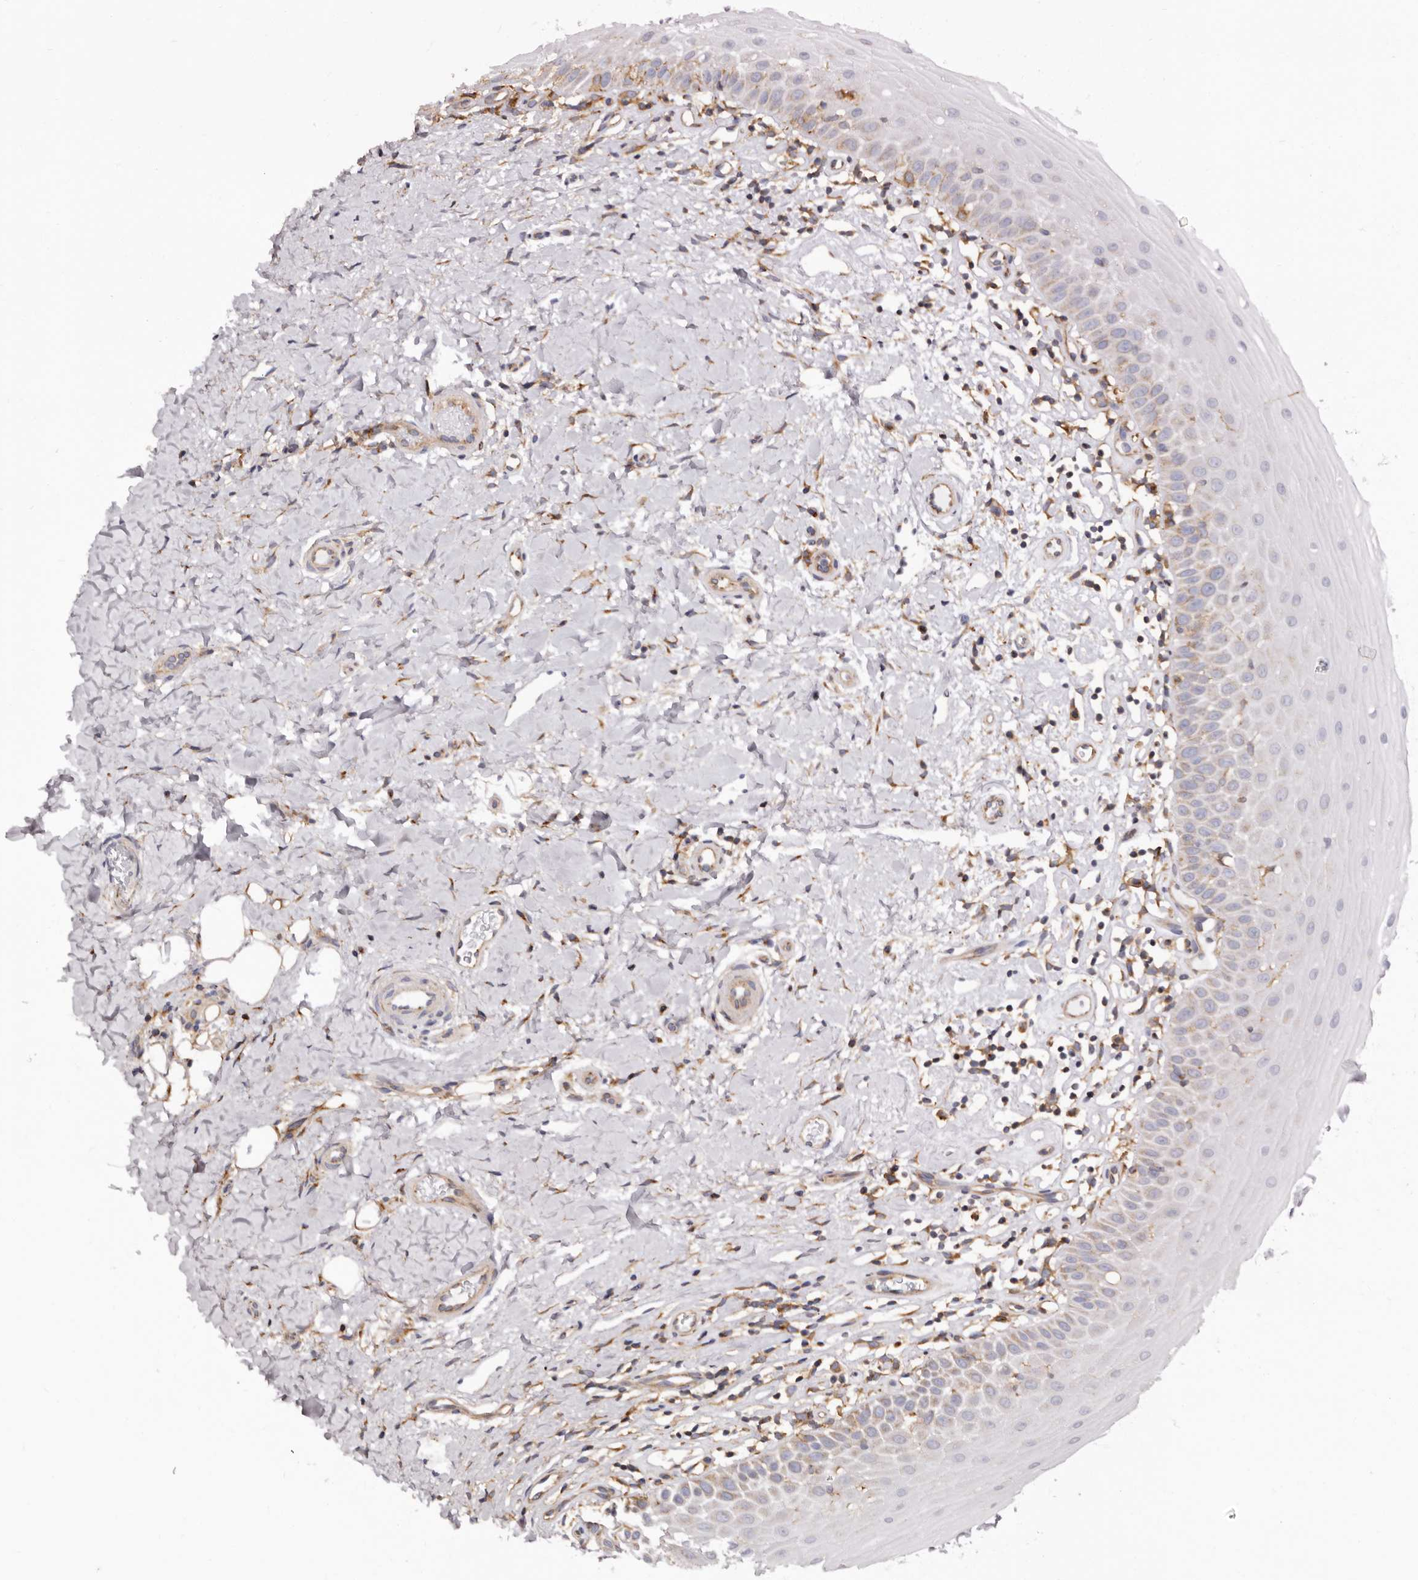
{"staining": {"intensity": "weak", "quantity": "<25%", "location": "cytoplasmic/membranous"}, "tissue": "oral mucosa", "cell_type": "Squamous epithelial cells", "image_type": "normal", "snomed": [{"axis": "morphology", "description": "Normal tissue, NOS"}, {"axis": "topography", "description": "Oral tissue"}], "caption": "This is a micrograph of immunohistochemistry (IHC) staining of unremarkable oral mucosa, which shows no expression in squamous epithelial cells. The staining is performed using DAB (3,3'-diaminobenzidine) brown chromogen with nuclei counter-stained in using hematoxylin.", "gene": "COQ8B", "patient": {"sex": "female", "age": 56}}